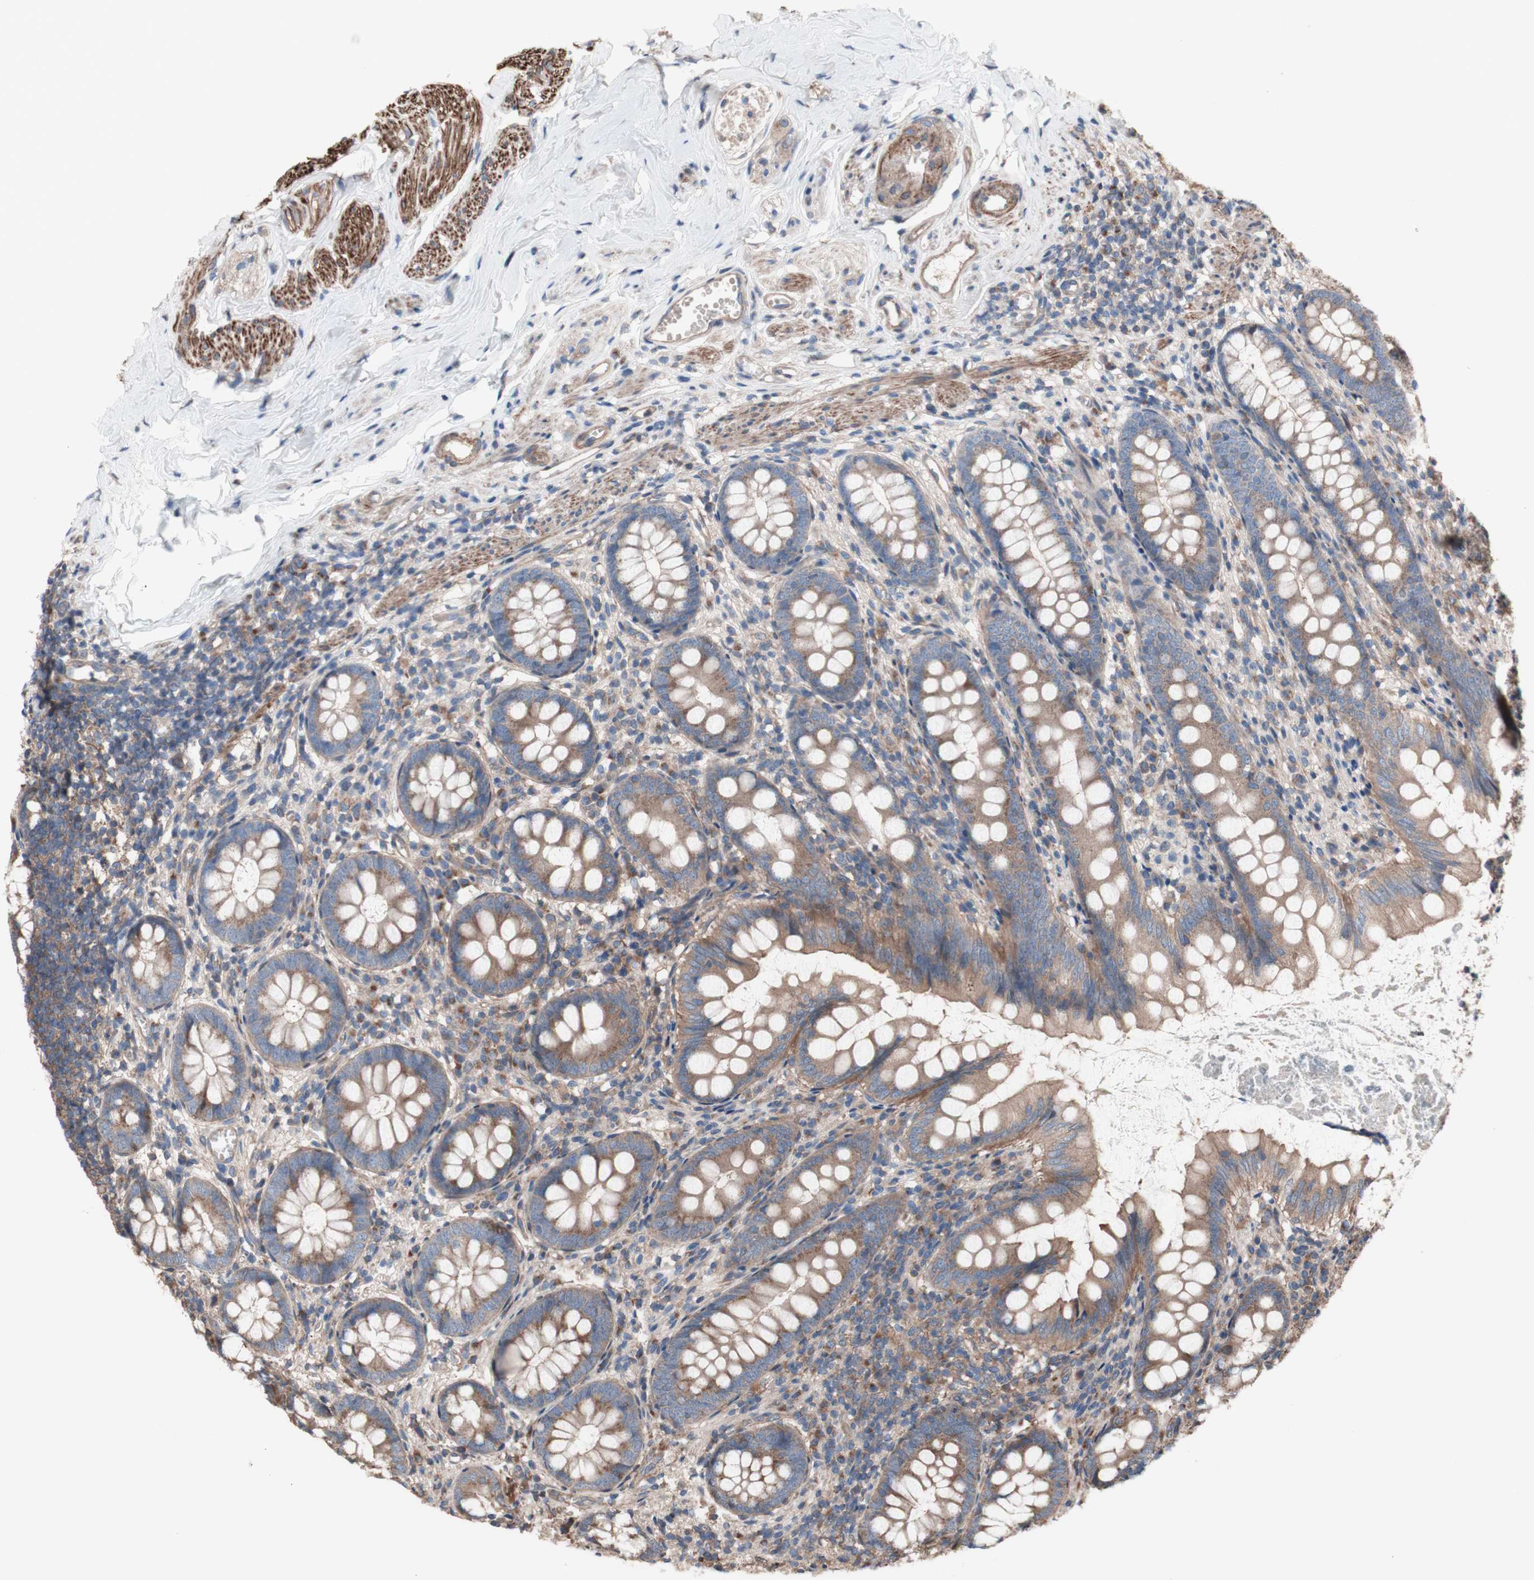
{"staining": {"intensity": "moderate", "quantity": ">75%", "location": "cytoplasmic/membranous"}, "tissue": "appendix", "cell_type": "Glandular cells", "image_type": "normal", "snomed": [{"axis": "morphology", "description": "Normal tissue, NOS"}, {"axis": "topography", "description": "Appendix"}], "caption": "IHC photomicrograph of benign appendix stained for a protein (brown), which demonstrates medium levels of moderate cytoplasmic/membranous positivity in approximately >75% of glandular cells.", "gene": "COPB1", "patient": {"sex": "female", "age": 77}}